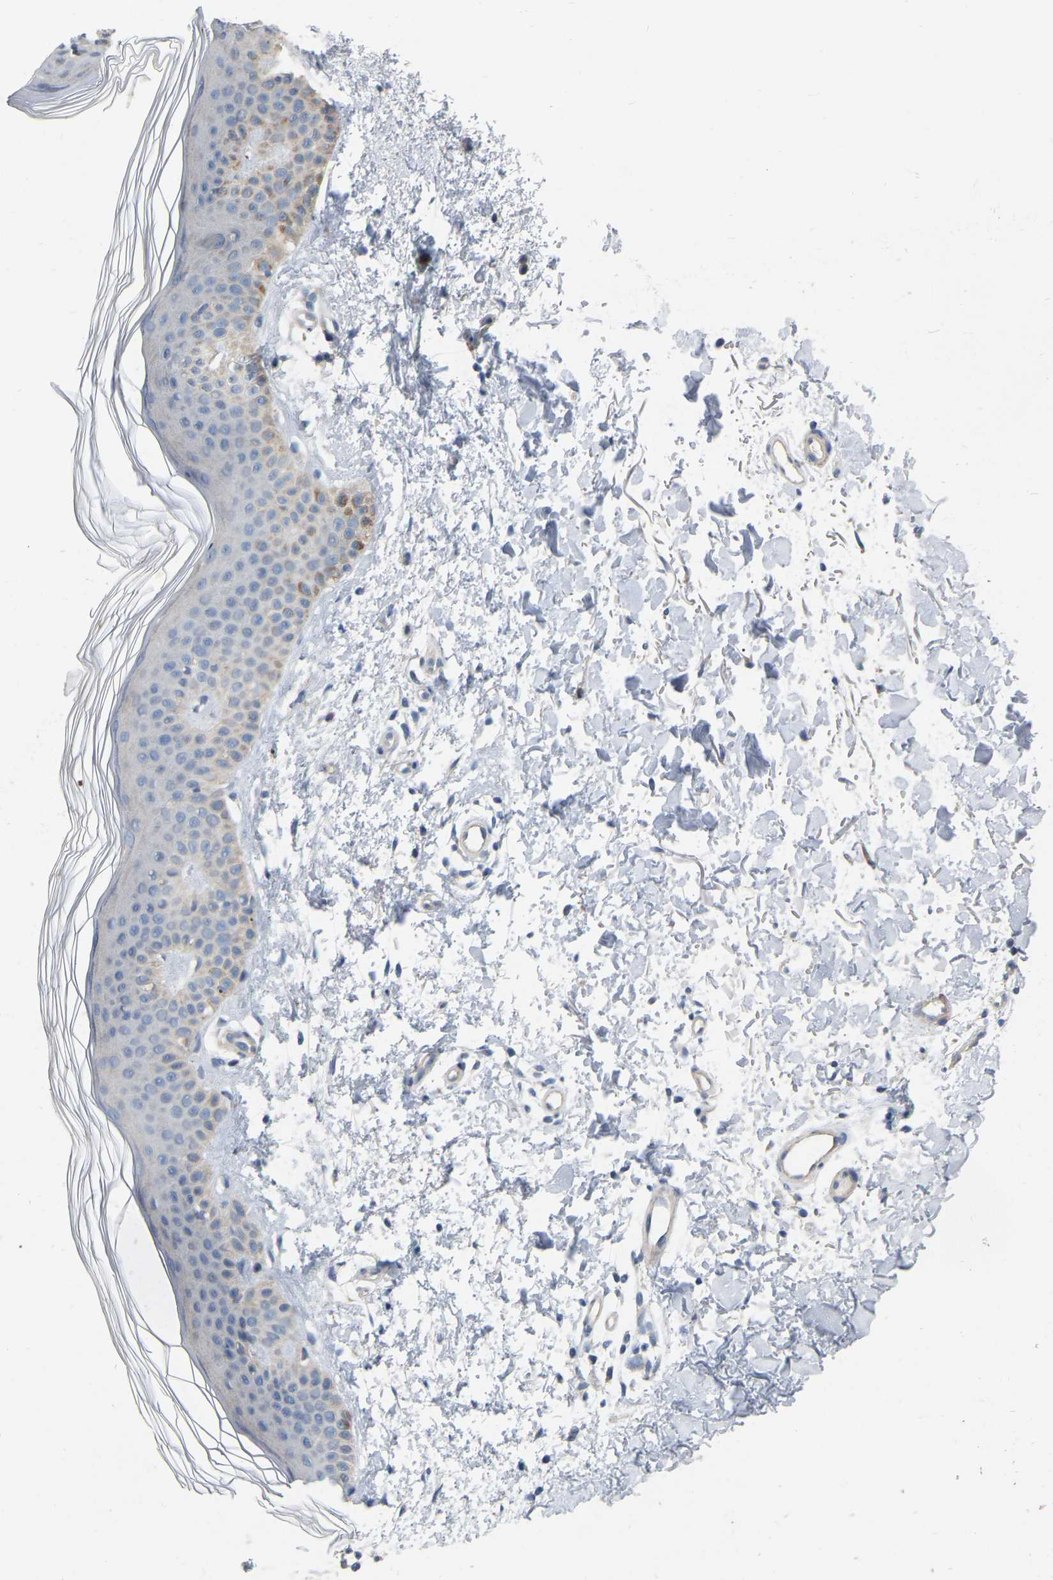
{"staining": {"intensity": "negative", "quantity": "none", "location": "none"}, "tissue": "skin", "cell_type": "Fibroblasts", "image_type": "normal", "snomed": [{"axis": "morphology", "description": "Normal tissue, NOS"}, {"axis": "morphology", "description": "Malignant melanoma, NOS"}, {"axis": "topography", "description": "Skin"}], "caption": "IHC photomicrograph of normal skin: skin stained with DAB exhibits no significant protein positivity in fibroblasts.", "gene": "SSH1", "patient": {"sex": "male", "age": 83}}